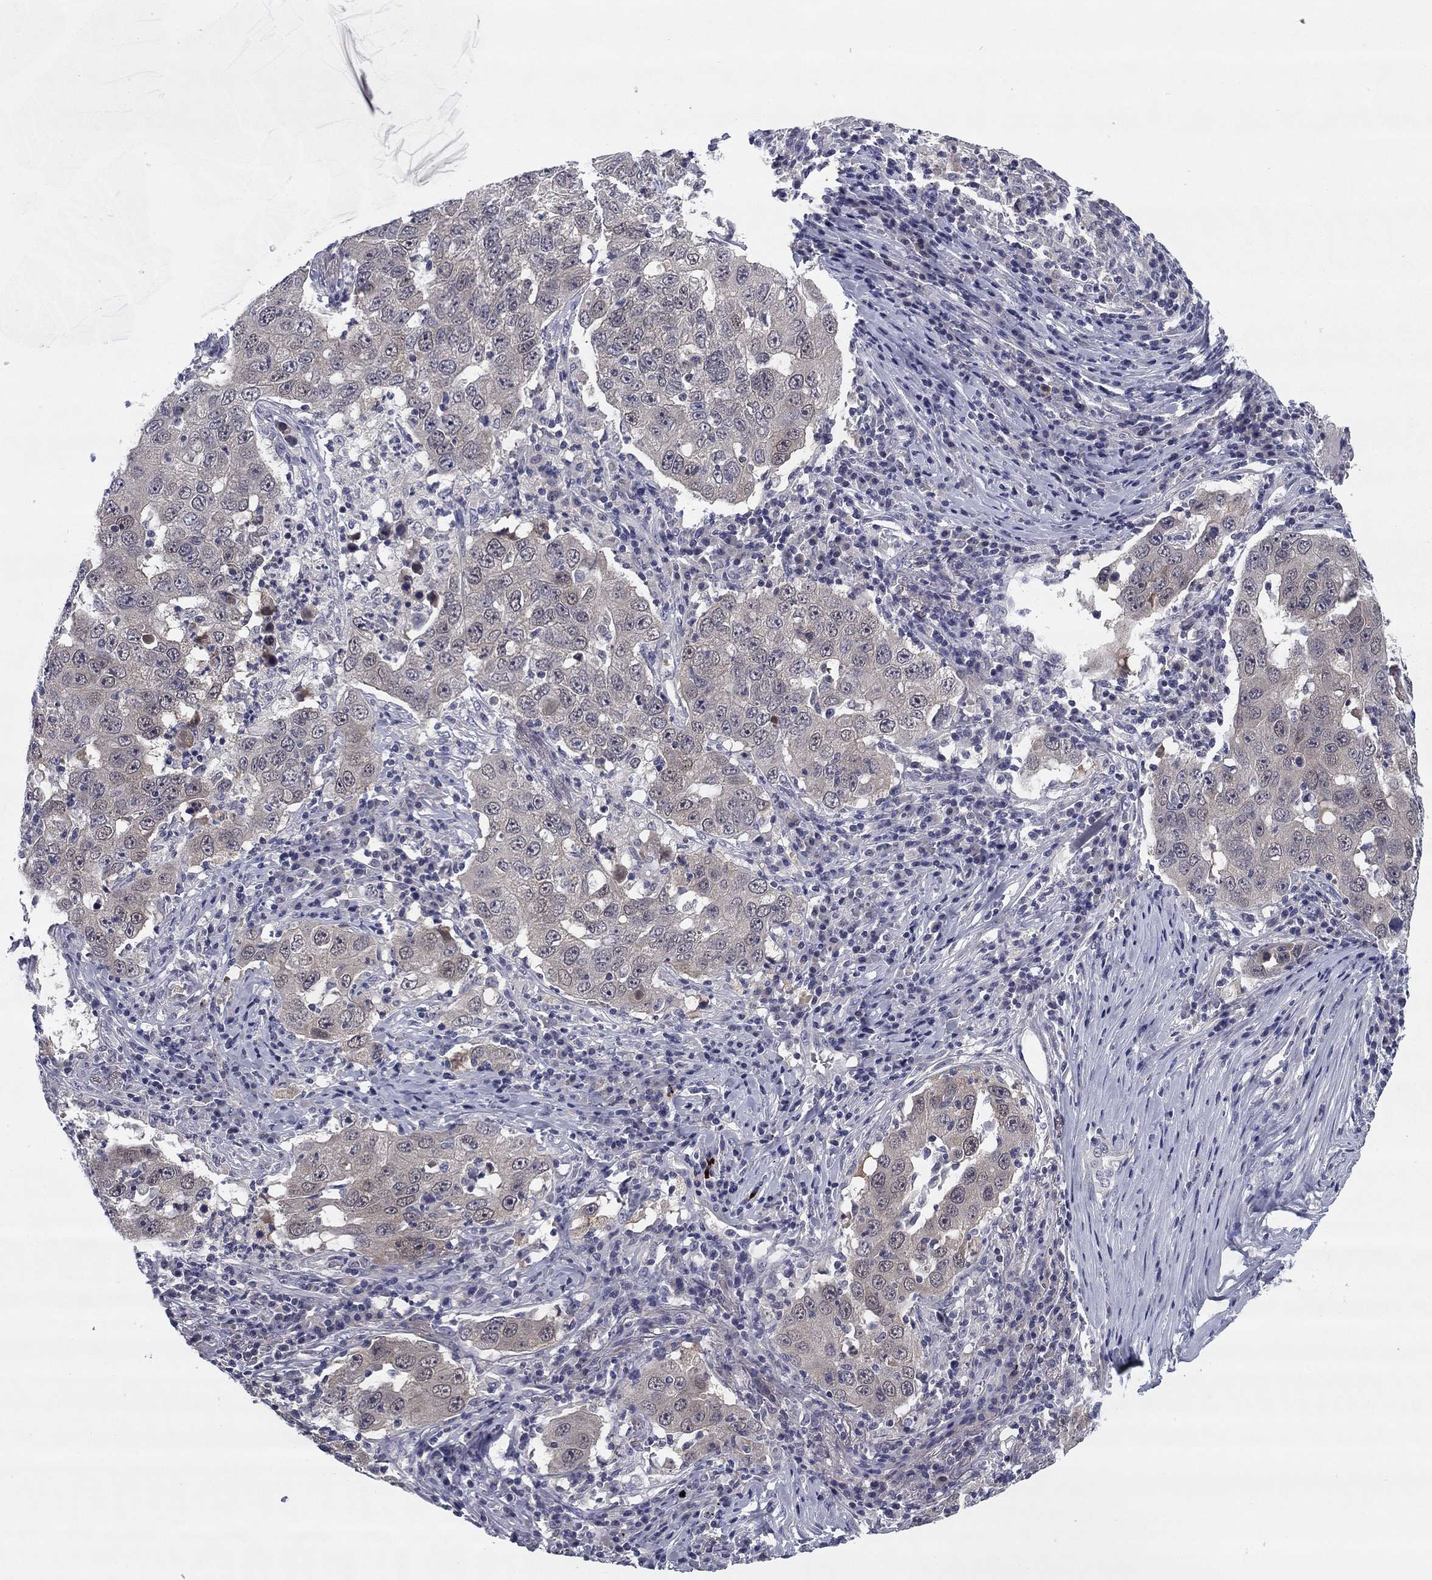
{"staining": {"intensity": "negative", "quantity": "none", "location": "none"}, "tissue": "lung cancer", "cell_type": "Tumor cells", "image_type": "cancer", "snomed": [{"axis": "morphology", "description": "Adenocarcinoma, NOS"}, {"axis": "topography", "description": "Lung"}], "caption": "The image demonstrates no significant positivity in tumor cells of lung cancer. (DAB (3,3'-diaminobenzidine) immunohistochemistry with hematoxylin counter stain).", "gene": "REXO5", "patient": {"sex": "male", "age": 73}}